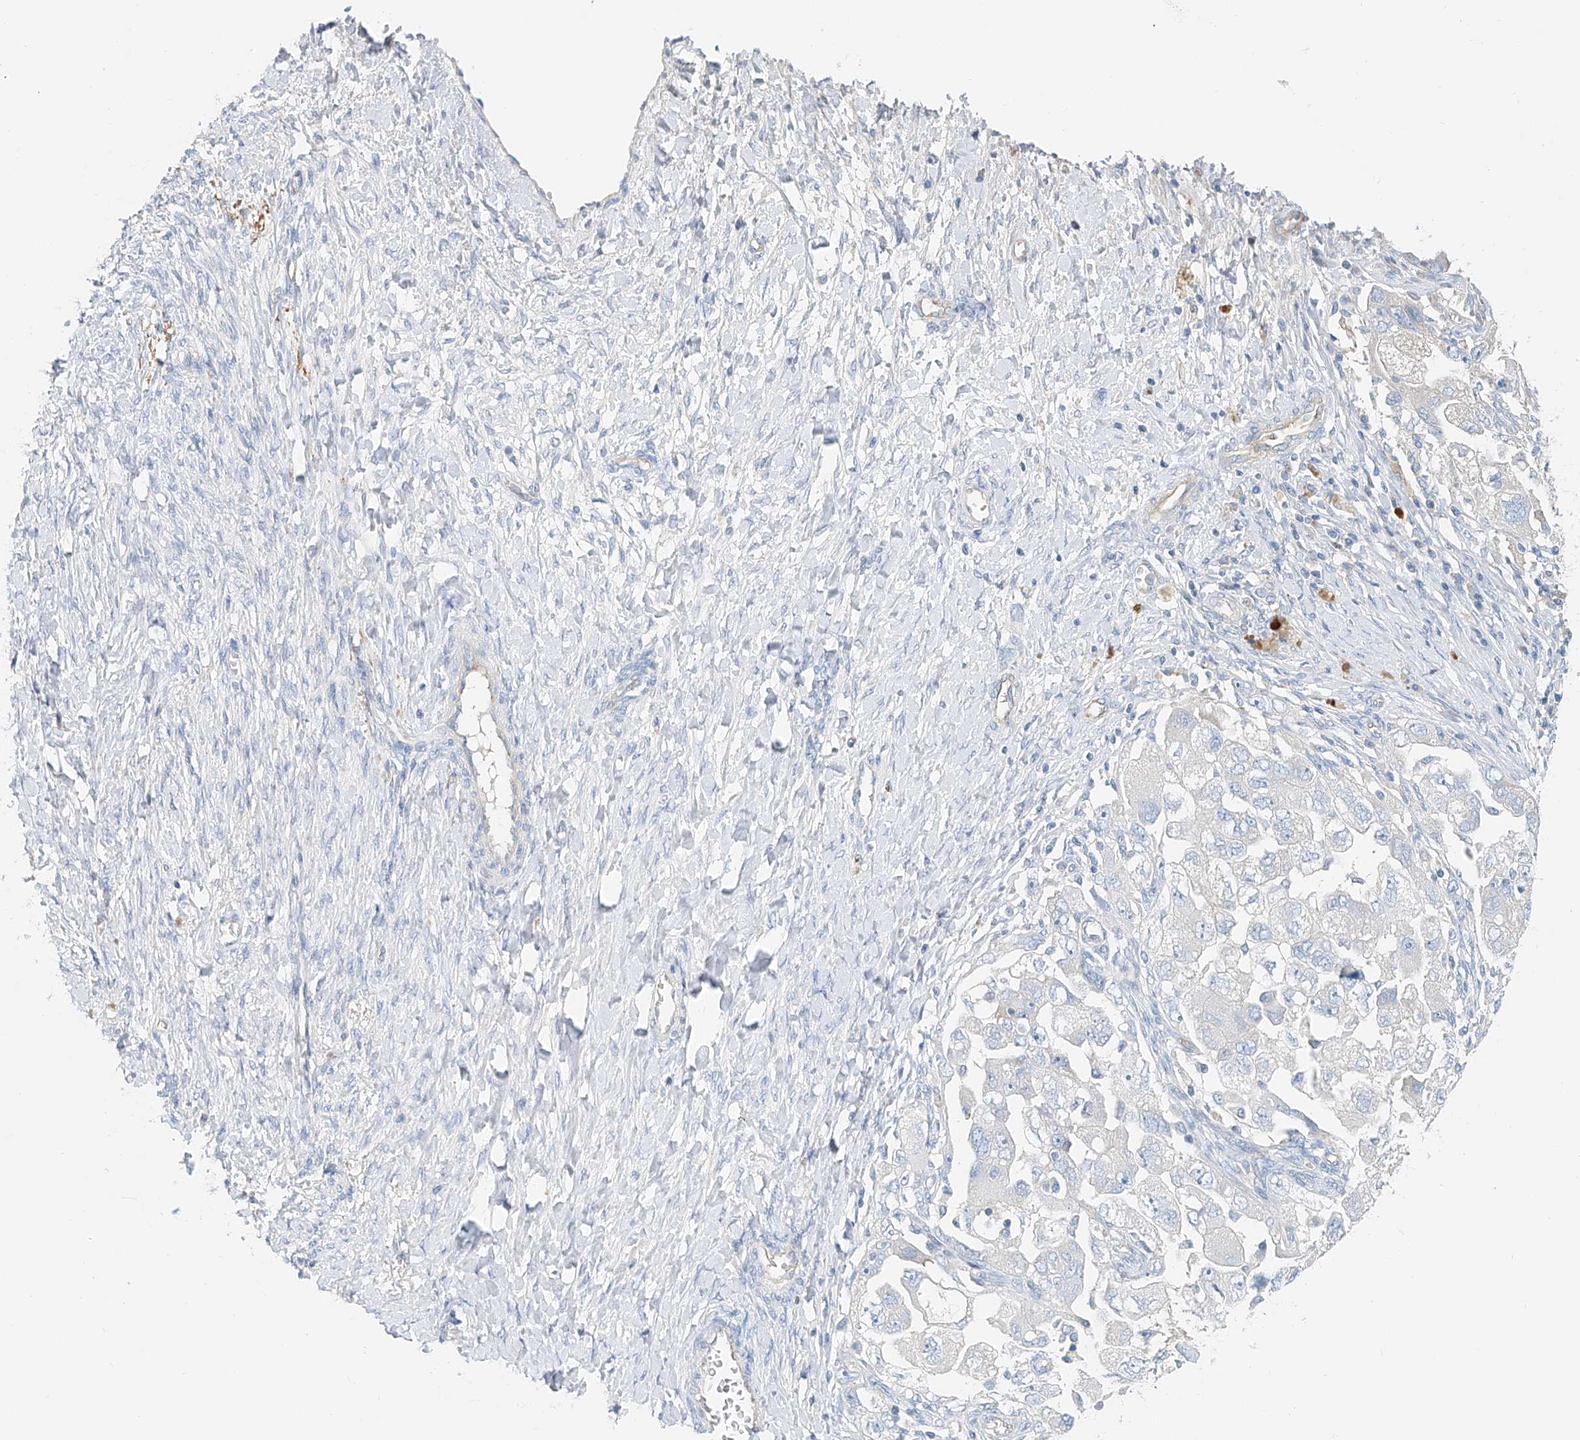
{"staining": {"intensity": "negative", "quantity": "none", "location": "none"}, "tissue": "ovarian cancer", "cell_type": "Tumor cells", "image_type": "cancer", "snomed": [{"axis": "morphology", "description": "Carcinoma, NOS"}, {"axis": "morphology", "description": "Cystadenocarcinoma, serous, NOS"}, {"axis": "topography", "description": "Ovary"}], "caption": "Histopathology image shows no protein positivity in tumor cells of ovarian cancer (carcinoma) tissue.", "gene": "FRYL", "patient": {"sex": "female", "age": 69}}